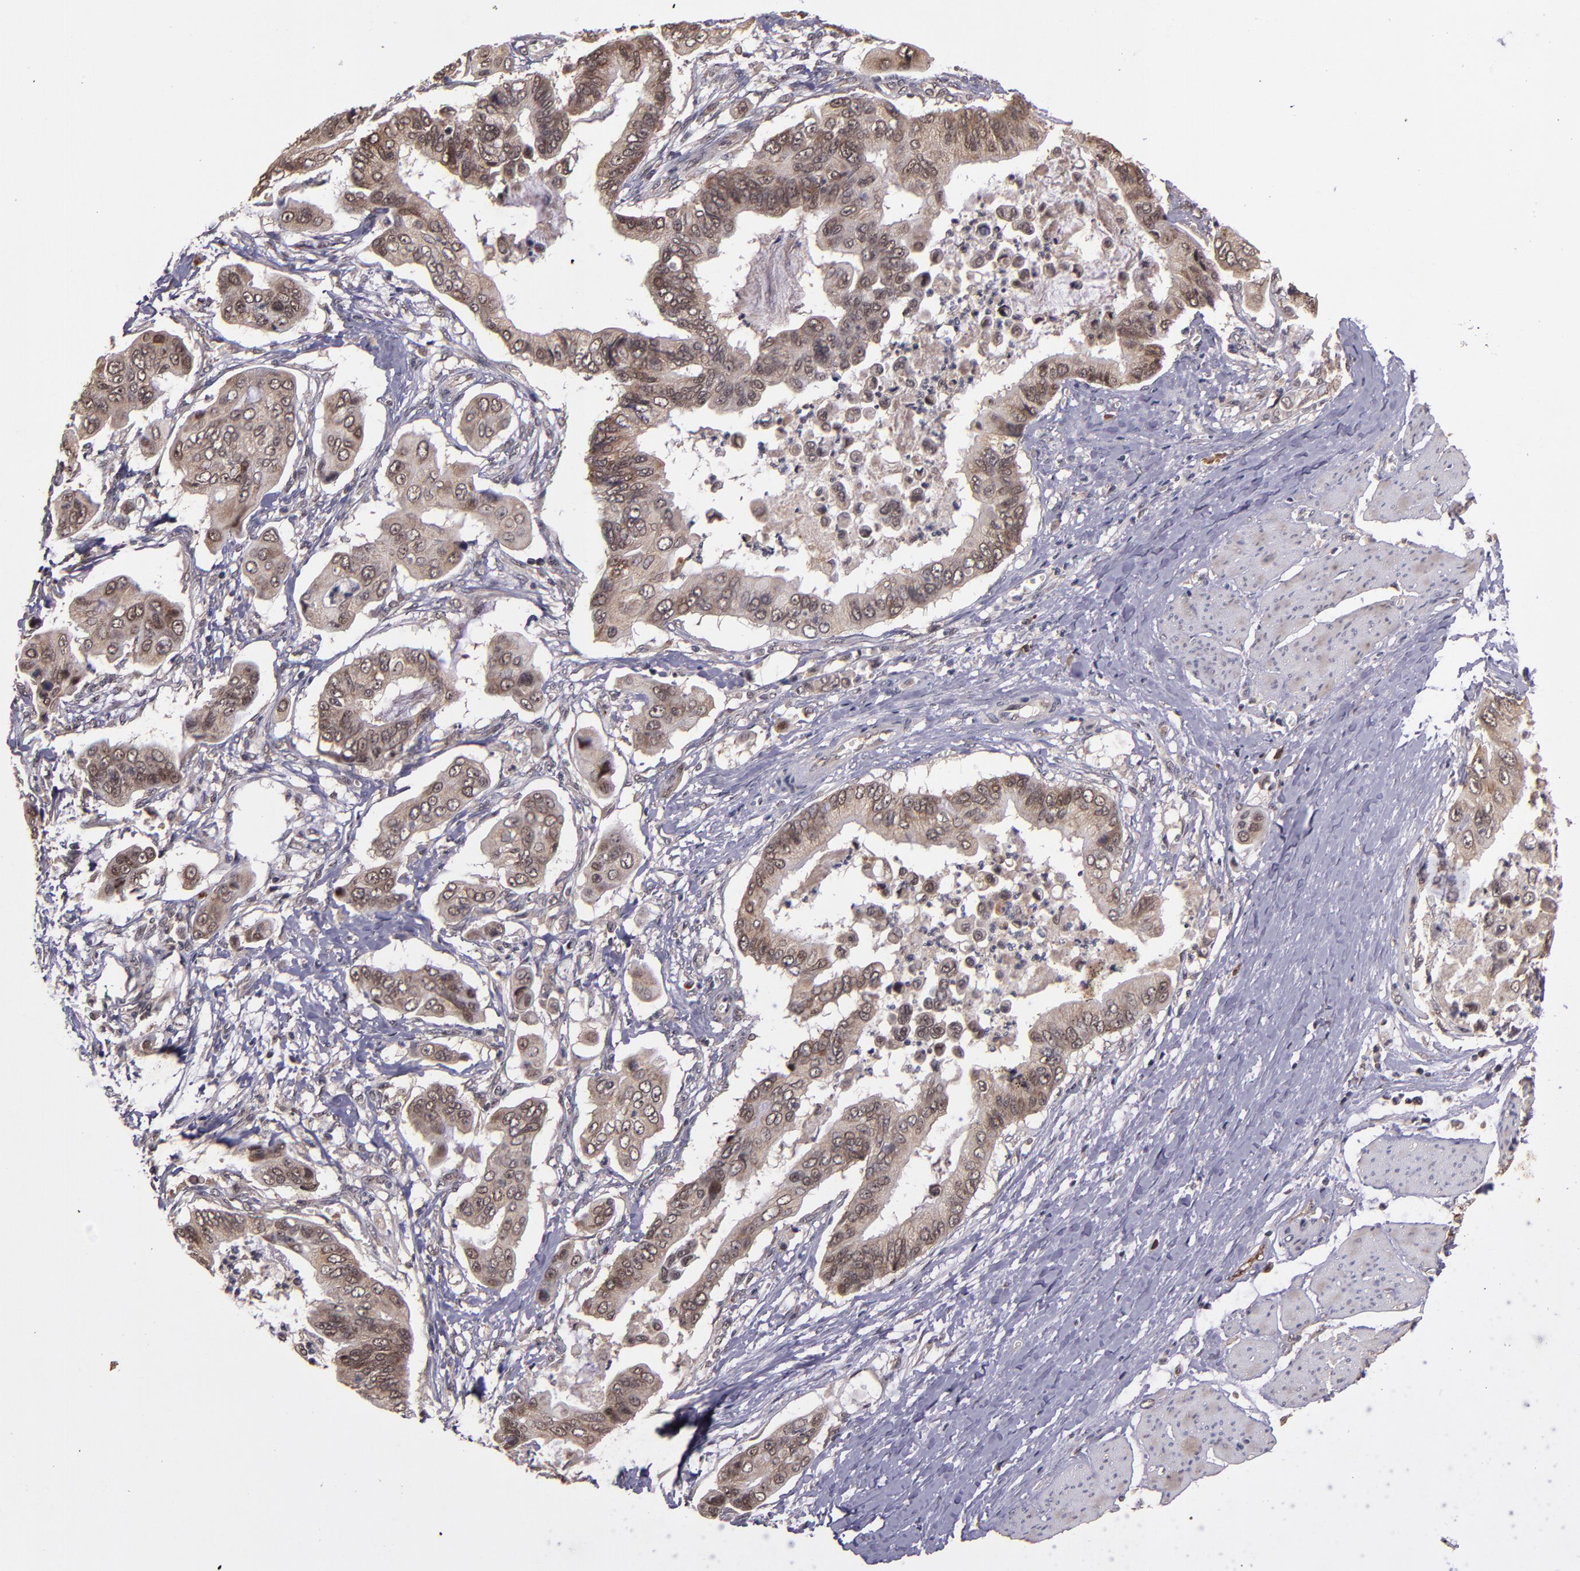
{"staining": {"intensity": "moderate", "quantity": ">75%", "location": "cytoplasmic/membranous"}, "tissue": "stomach cancer", "cell_type": "Tumor cells", "image_type": "cancer", "snomed": [{"axis": "morphology", "description": "Adenocarcinoma, NOS"}, {"axis": "topography", "description": "Stomach, upper"}], "caption": "Stomach cancer stained with a protein marker demonstrates moderate staining in tumor cells.", "gene": "RIOK3", "patient": {"sex": "male", "age": 80}}